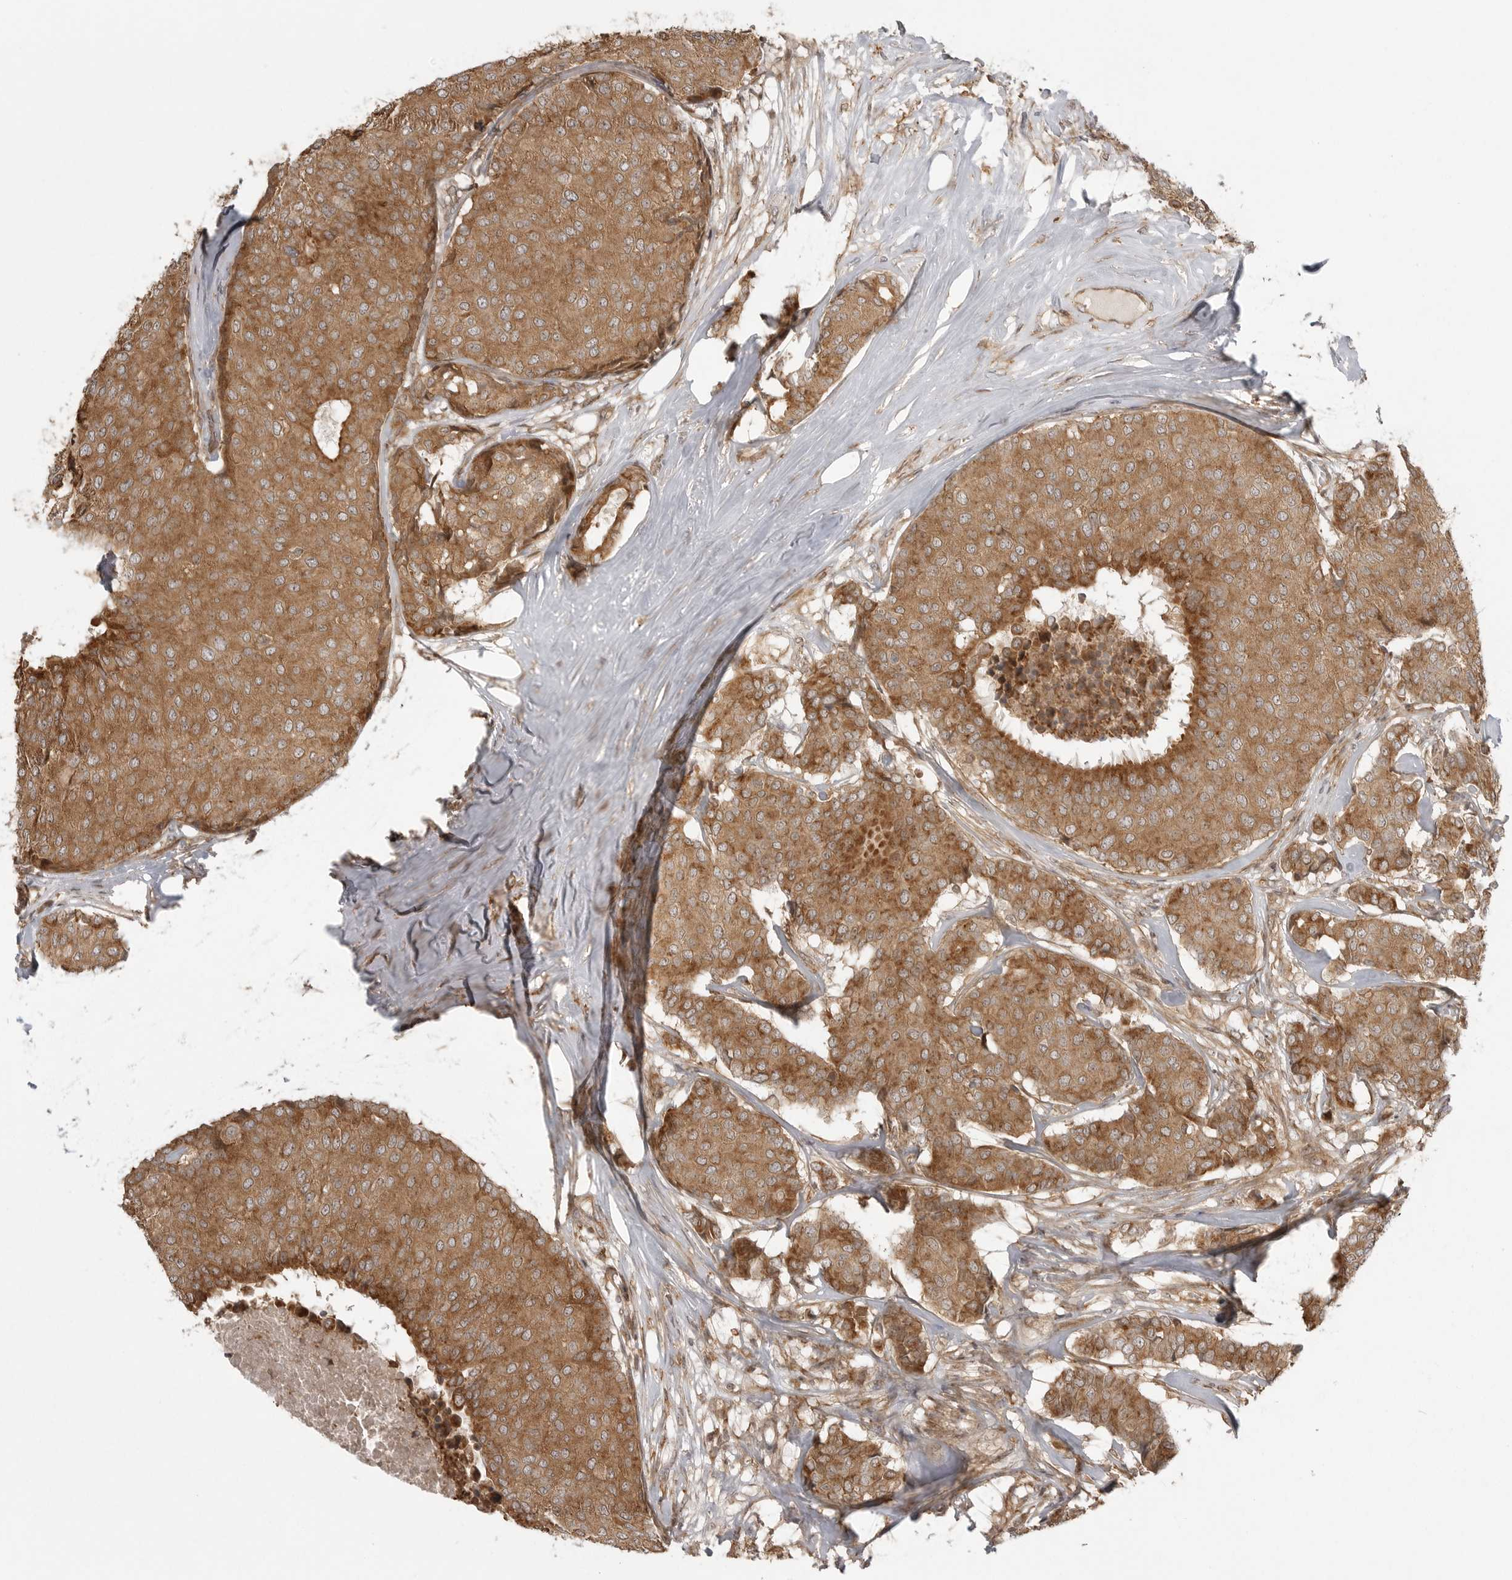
{"staining": {"intensity": "moderate", "quantity": ">75%", "location": "cytoplasmic/membranous"}, "tissue": "breast cancer", "cell_type": "Tumor cells", "image_type": "cancer", "snomed": [{"axis": "morphology", "description": "Duct carcinoma"}, {"axis": "topography", "description": "Breast"}], "caption": "Protein expression analysis of human breast cancer reveals moderate cytoplasmic/membranous positivity in about >75% of tumor cells.", "gene": "FAT3", "patient": {"sex": "female", "age": 75}}